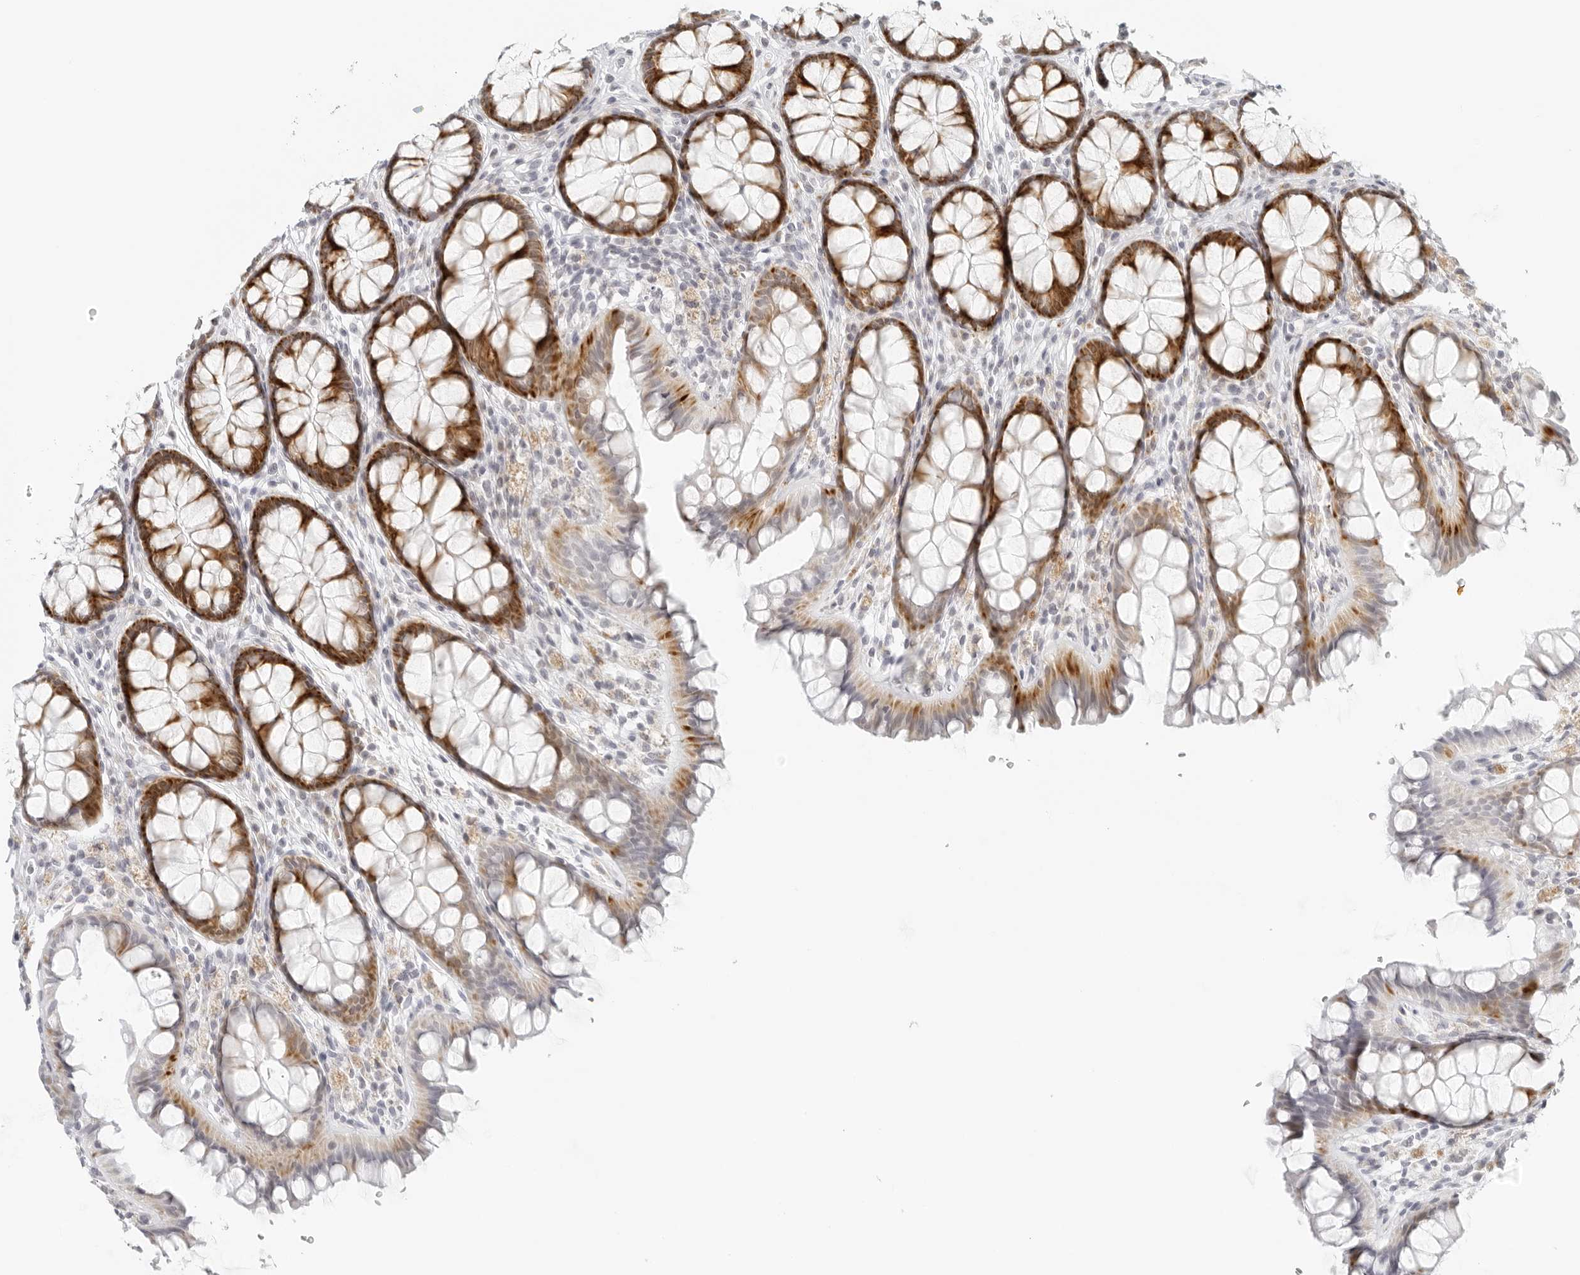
{"staining": {"intensity": "negative", "quantity": "none", "location": "none"}, "tissue": "colon", "cell_type": "Endothelial cells", "image_type": "normal", "snomed": [{"axis": "morphology", "description": "Normal tissue, NOS"}, {"axis": "topography", "description": "Colon"}], "caption": "The histopathology image demonstrates no staining of endothelial cells in unremarkable colon. The staining is performed using DAB brown chromogen with nuclei counter-stained in using hematoxylin.", "gene": "RPS6KC1", "patient": {"sex": "female", "age": 55}}